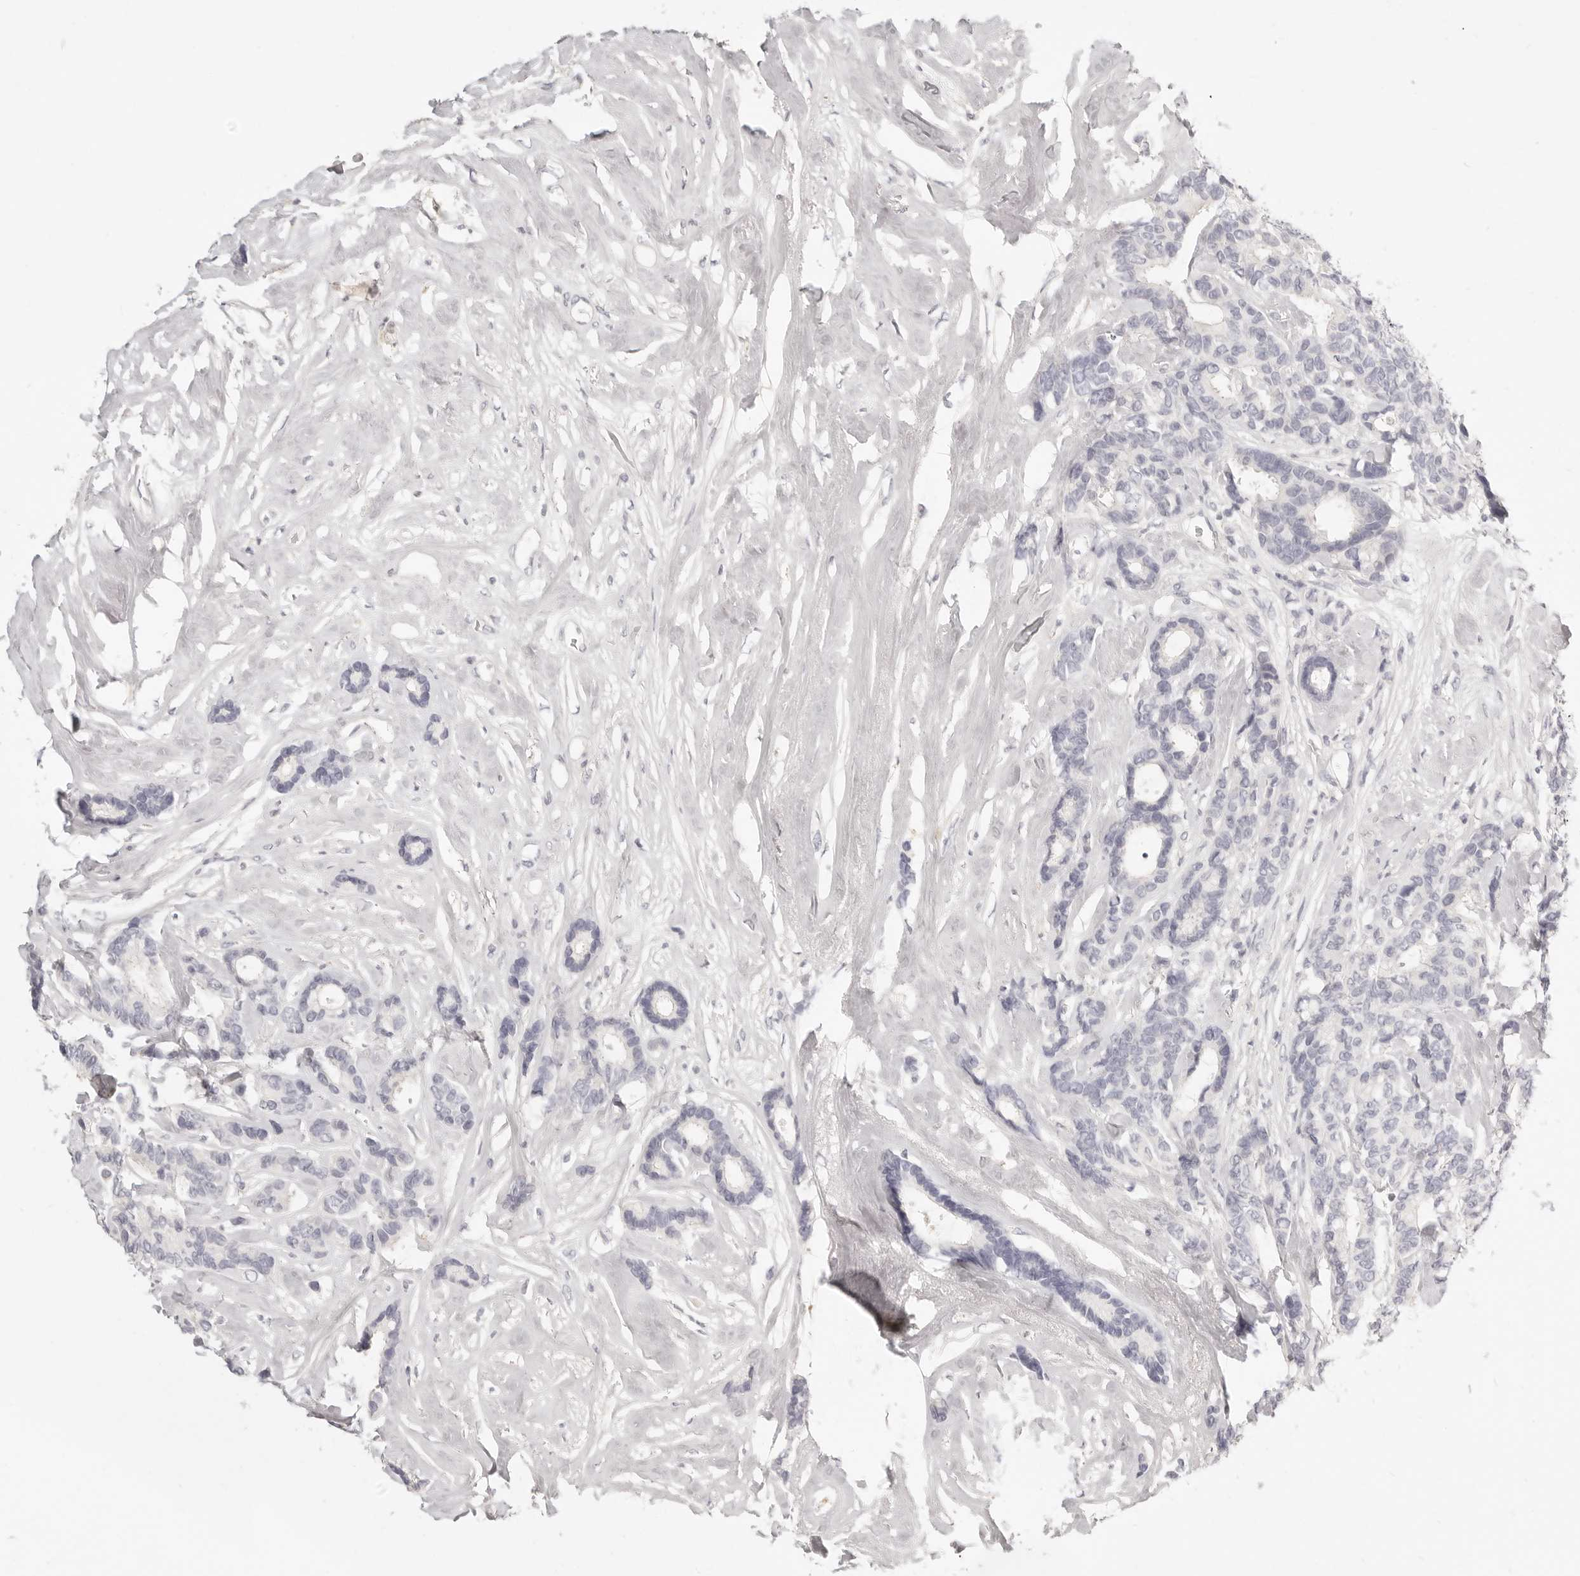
{"staining": {"intensity": "negative", "quantity": "none", "location": "none"}, "tissue": "breast cancer", "cell_type": "Tumor cells", "image_type": "cancer", "snomed": [{"axis": "morphology", "description": "Duct carcinoma"}, {"axis": "topography", "description": "Breast"}], "caption": "There is no significant expression in tumor cells of breast intraductal carcinoma.", "gene": "FABP1", "patient": {"sex": "female", "age": 87}}